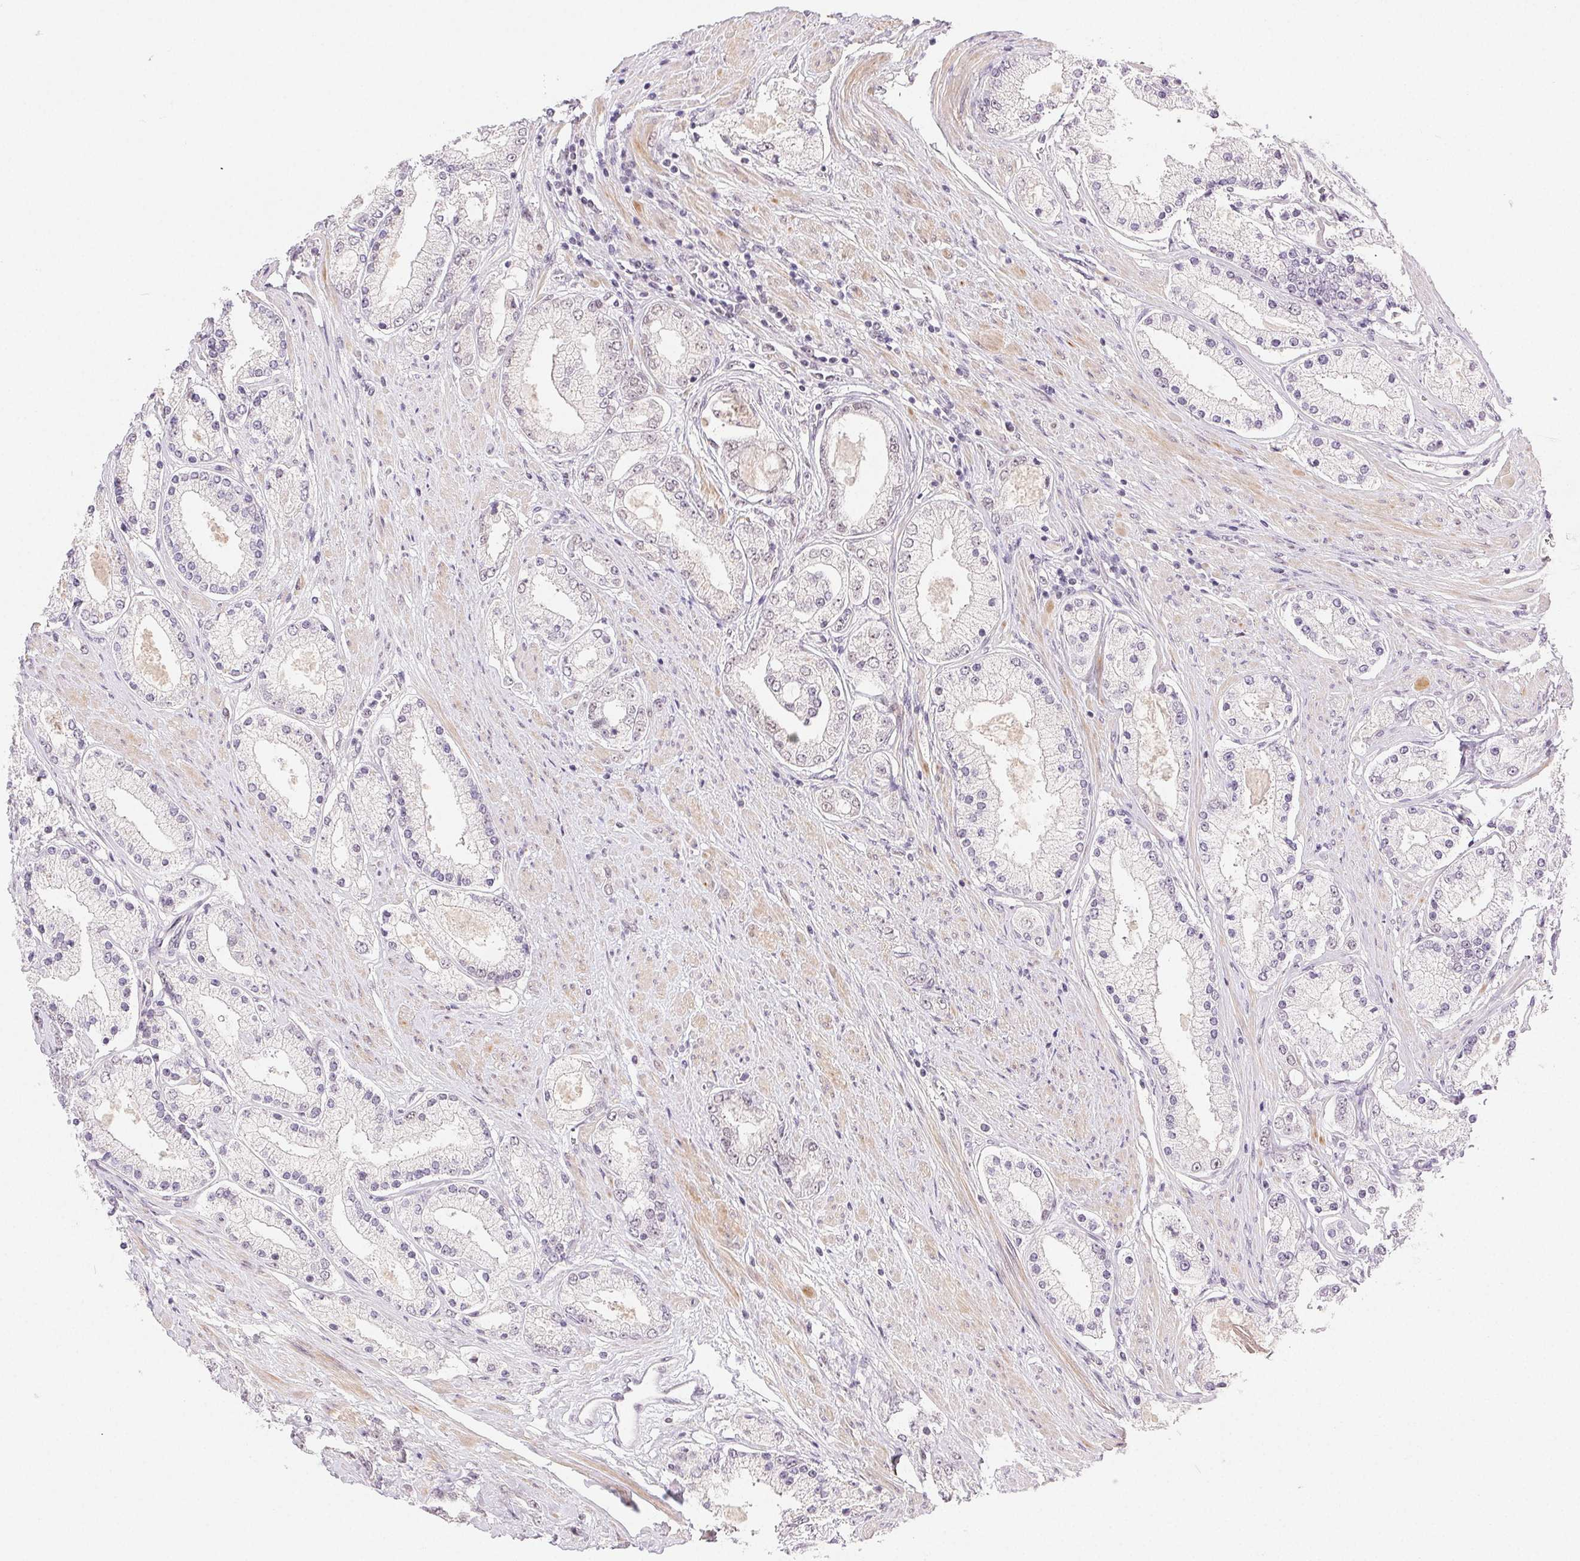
{"staining": {"intensity": "negative", "quantity": "none", "location": "none"}, "tissue": "prostate cancer", "cell_type": "Tumor cells", "image_type": "cancer", "snomed": [{"axis": "morphology", "description": "Adenocarcinoma, High grade"}, {"axis": "topography", "description": "Prostate"}], "caption": "There is no significant expression in tumor cells of prostate adenocarcinoma (high-grade).", "gene": "PRPF18", "patient": {"sex": "male", "age": 67}}